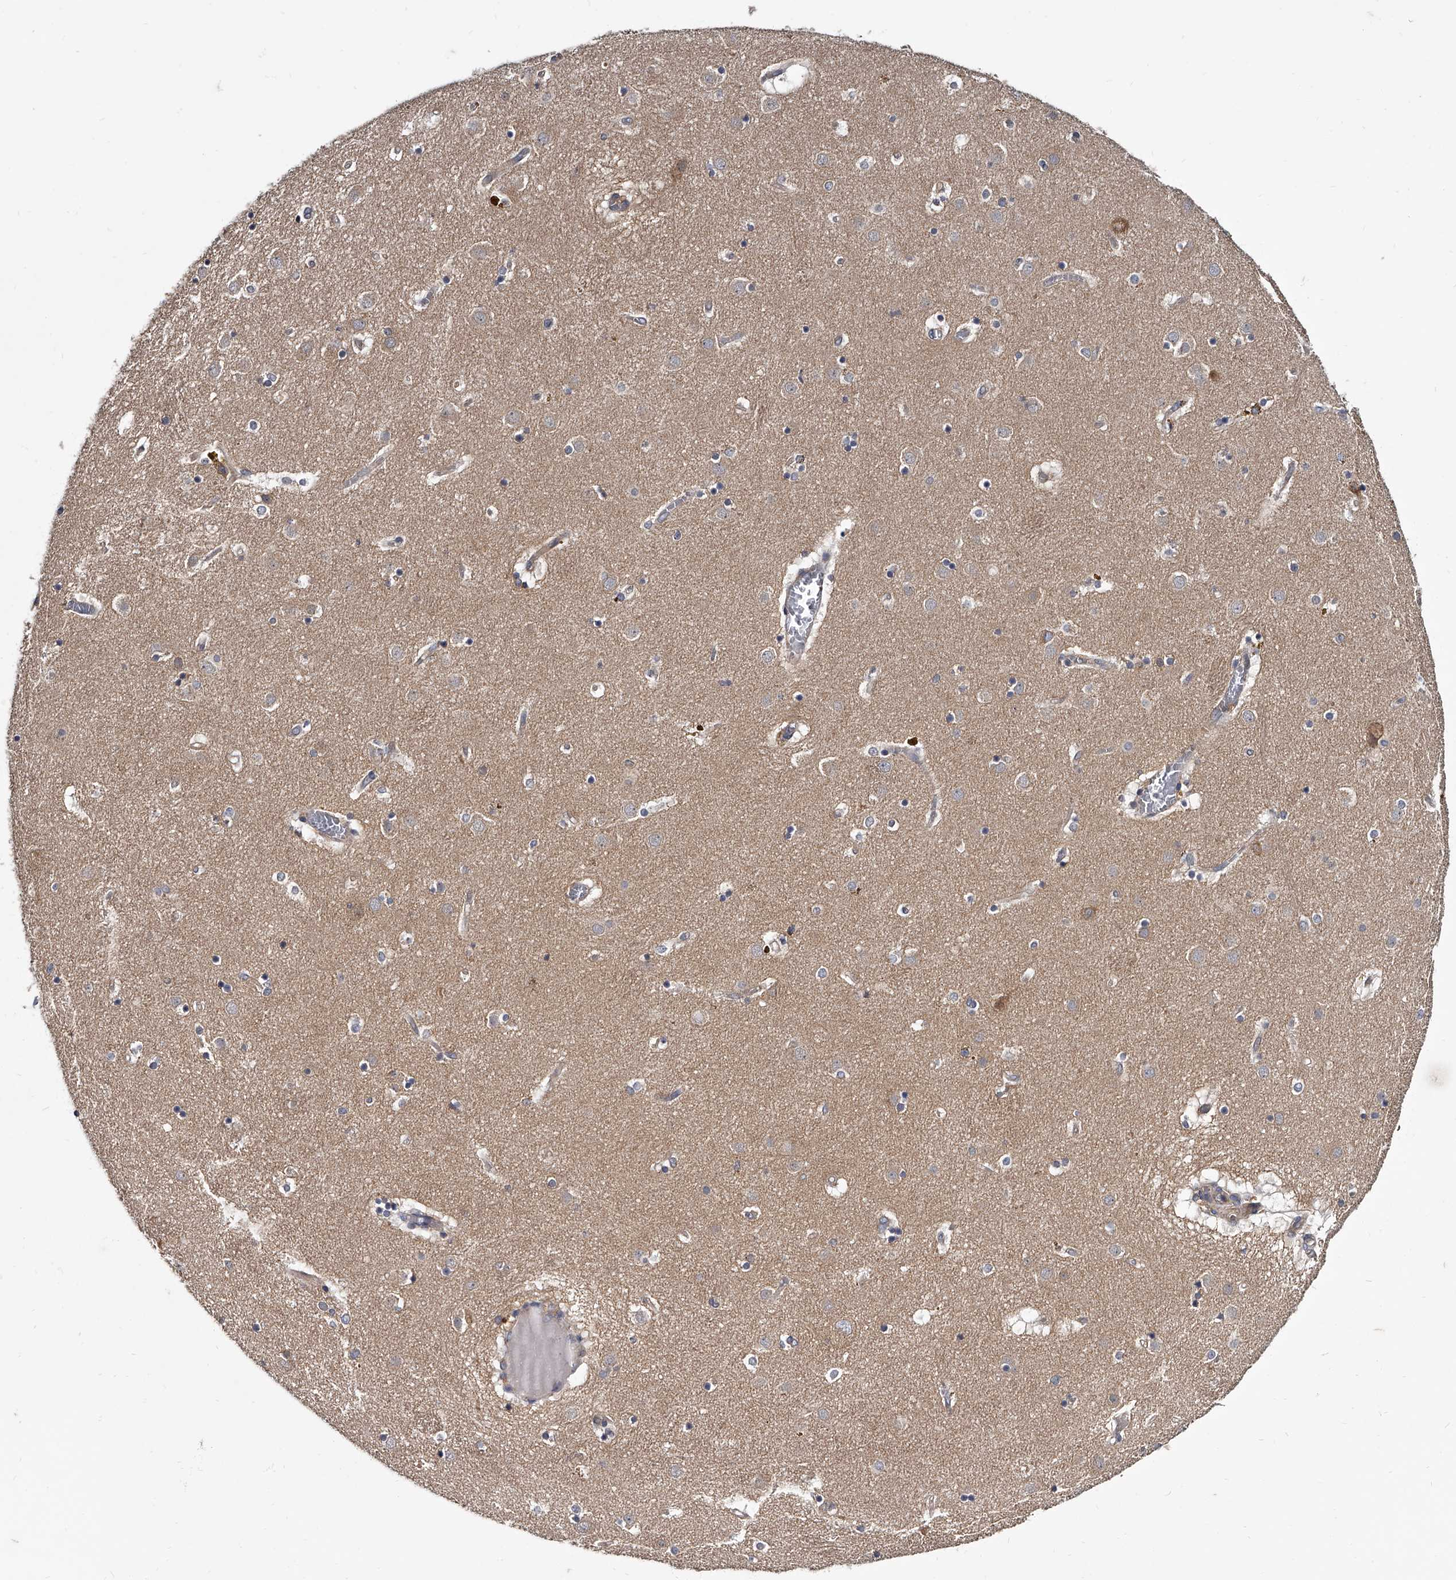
{"staining": {"intensity": "negative", "quantity": "none", "location": "none"}, "tissue": "caudate", "cell_type": "Glial cells", "image_type": "normal", "snomed": [{"axis": "morphology", "description": "Normal tissue, NOS"}, {"axis": "topography", "description": "Lateral ventricle wall"}], "caption": "An immunohistochemistry micrograph of benign caudate is shown. There is no staining in glial cells of caudate.", "gene": "GAPVD1", "patient": {"sex": "male", "age": 70}}